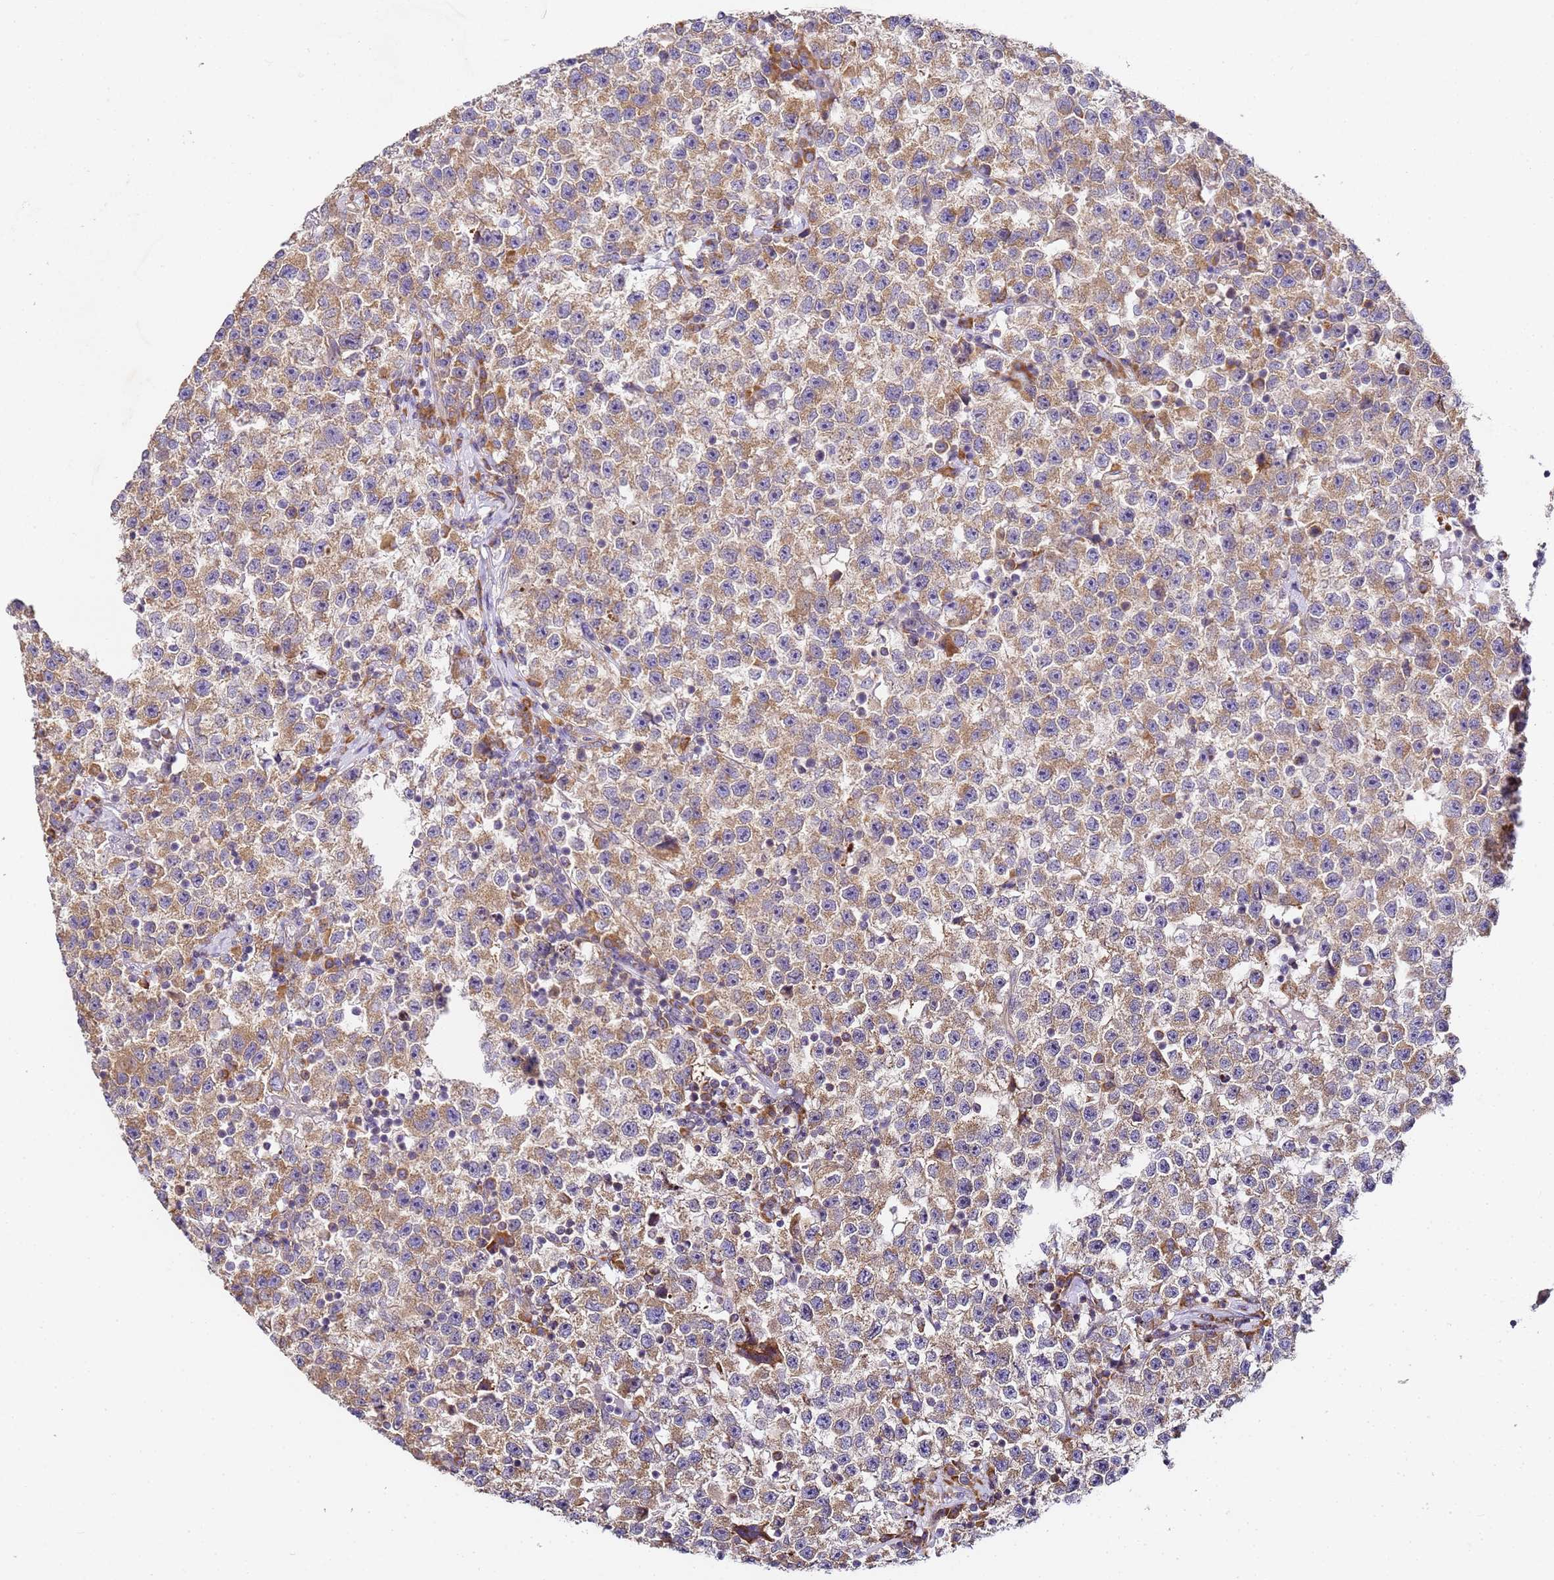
{"staining": {"intensity": "moderate", "quantity": ">75%", "location": "cytoplasmic/membranous"}, "tissue": "testis cancer", "cell_type": "Tumor cells", "image_type": "cancer", "snomed": [{"axis": "morphology", "description": "Seminoma, NOS"}, {"axis": "topography", "description": "Testis"}], "caption": "Testis cancer tissue reveals moderate cytoplasmic/membranous expression in approximately >75% of tumor cells", "gene": "RPL13A", "patient": {"sex": "male", "age": 22}}